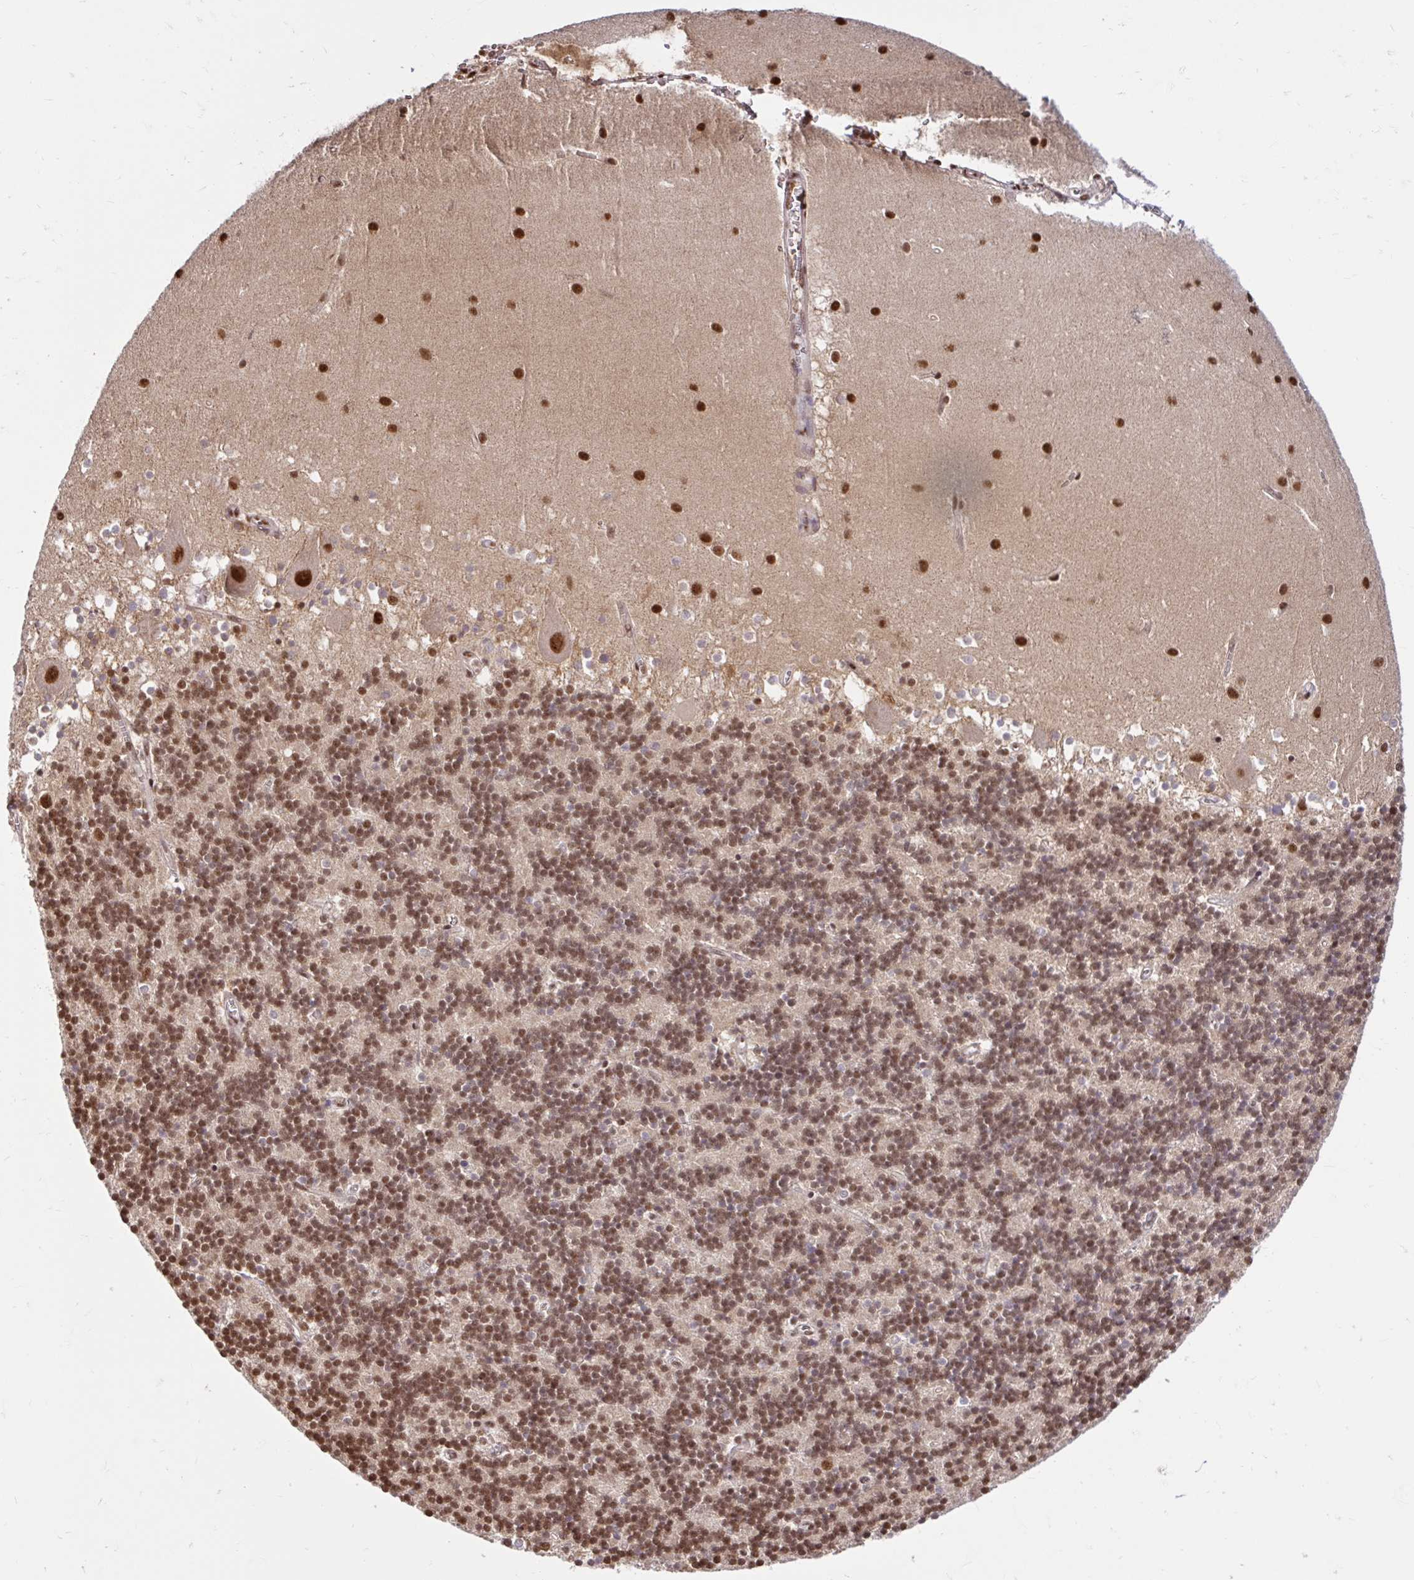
{"staining": {"intensity": "moderate", "quantity": ">75%", "location": "nuclear"}, "tissue": "cerebellum", "cell_type": "Cells in granular layer", "image_type": "normal", "snomed": [{"axis": "morphology", "description": "Normal tissue, NOS"}, {"axis": "topography", "description": "Cerebellum"}], "caption": "IHC (DAB (3,3'-diaminobenzidine)) staining of benign cerebellum shows moderate nuclear protein positivity in approximately >75% of cells in granular layer.", "gene": "ABCA9", "patient": {"sex": "male", "age": 54}}